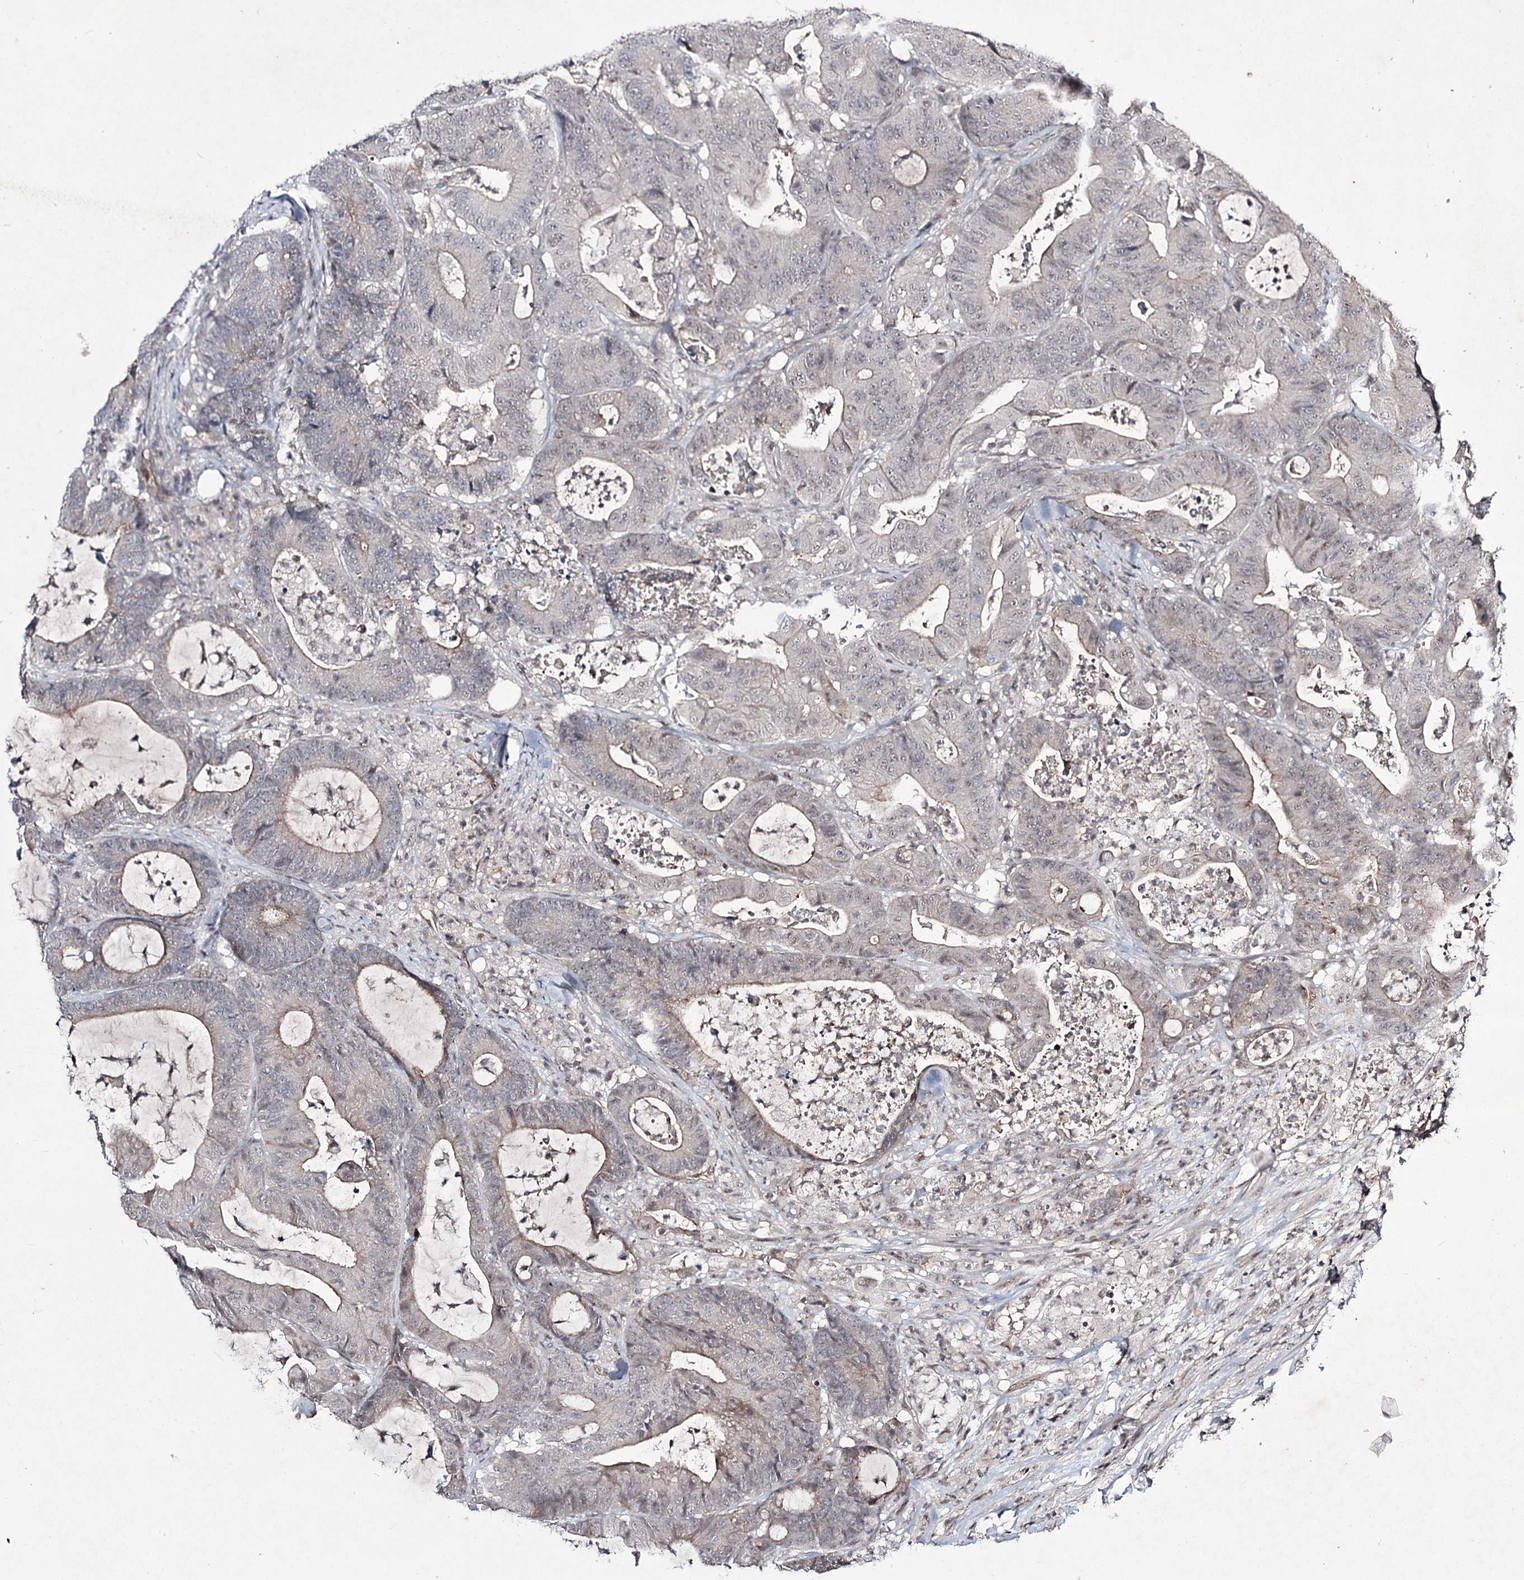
{"staining": {"intensity": "weak", "quantity": ">75%", "location": "cytoplasmic/membranous"}, "tissue": "colorectal cancer", "cell_type": "Tumor cells", "image_type": "cancer", "snomed": [{"axis": "morphology", "description": "Adenocarcinoma, NOS"}, {"axis": "topography", "description": "Colon"}], "caption": "DAB (3,3'-diaminobenzidine) immunohistochemical staining of human colorectal cancer (adenocarcinoma) reveals weak cytoplasmic/membranous protein positivity in about >75% of tumor cells.", "gene": "HOXC11", "patient": {"sex": "female", "age": 84}}